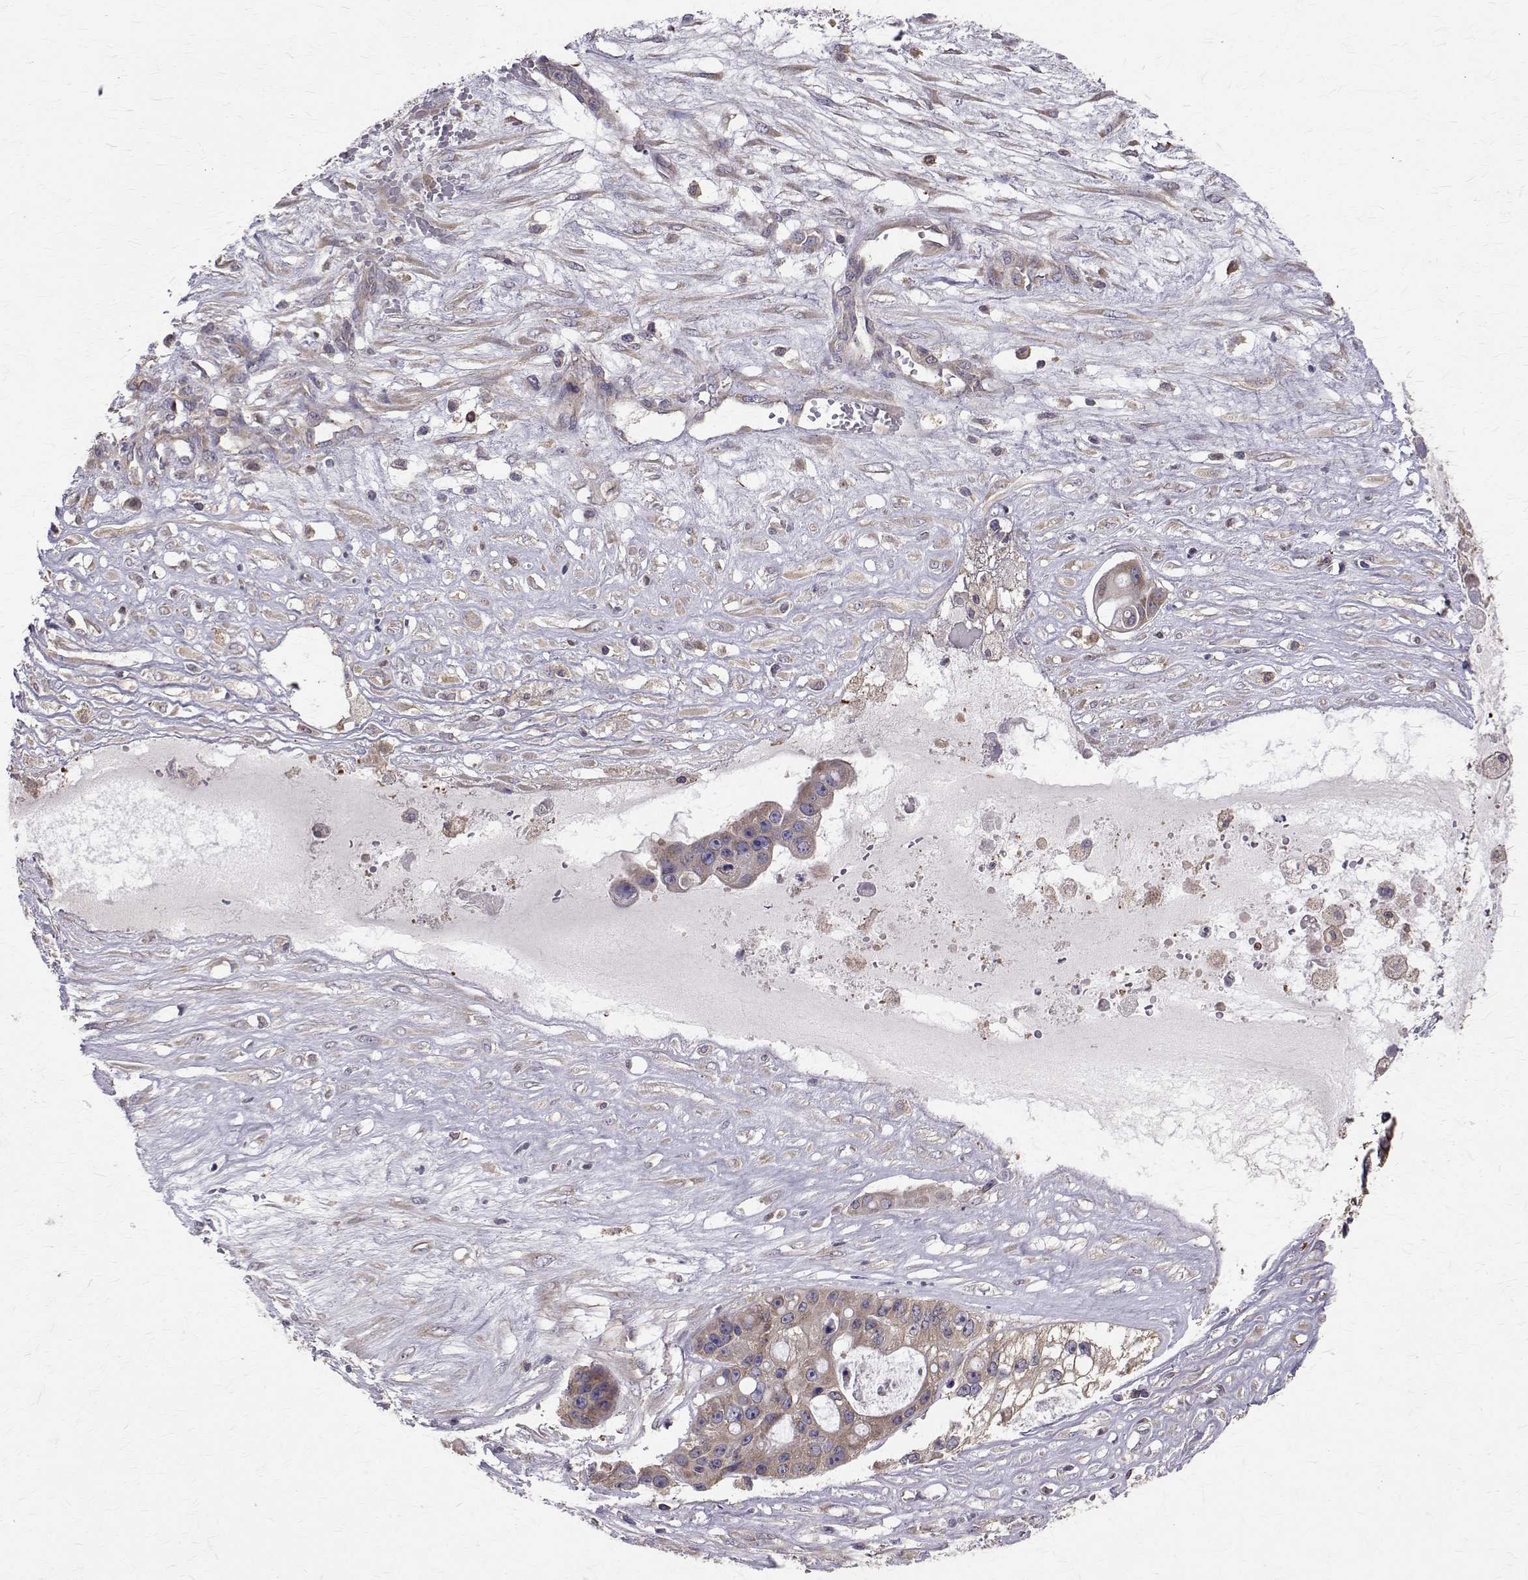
{"staining": {"intensity": "weak", "quantity": ">75%", "location": "cytoplasmic/membranous"}, "tissue": "ovarian cancer", "cell_type": "Tumor cells", "image_type": "cancer", "snomed": [{"axis": "morphology", "description": "Cystadenocarcinoma, serous, NOS"}, {"axis": "topography", "description": "Ovary"}], "caption": "Brown immunohistochemical staining in ovarian cancer reveals weak cytoplasmic/membranous expression in about >75% of tumor cells.", "gene": "FARSB", "patient": {"sex": "female", "age": 56}}